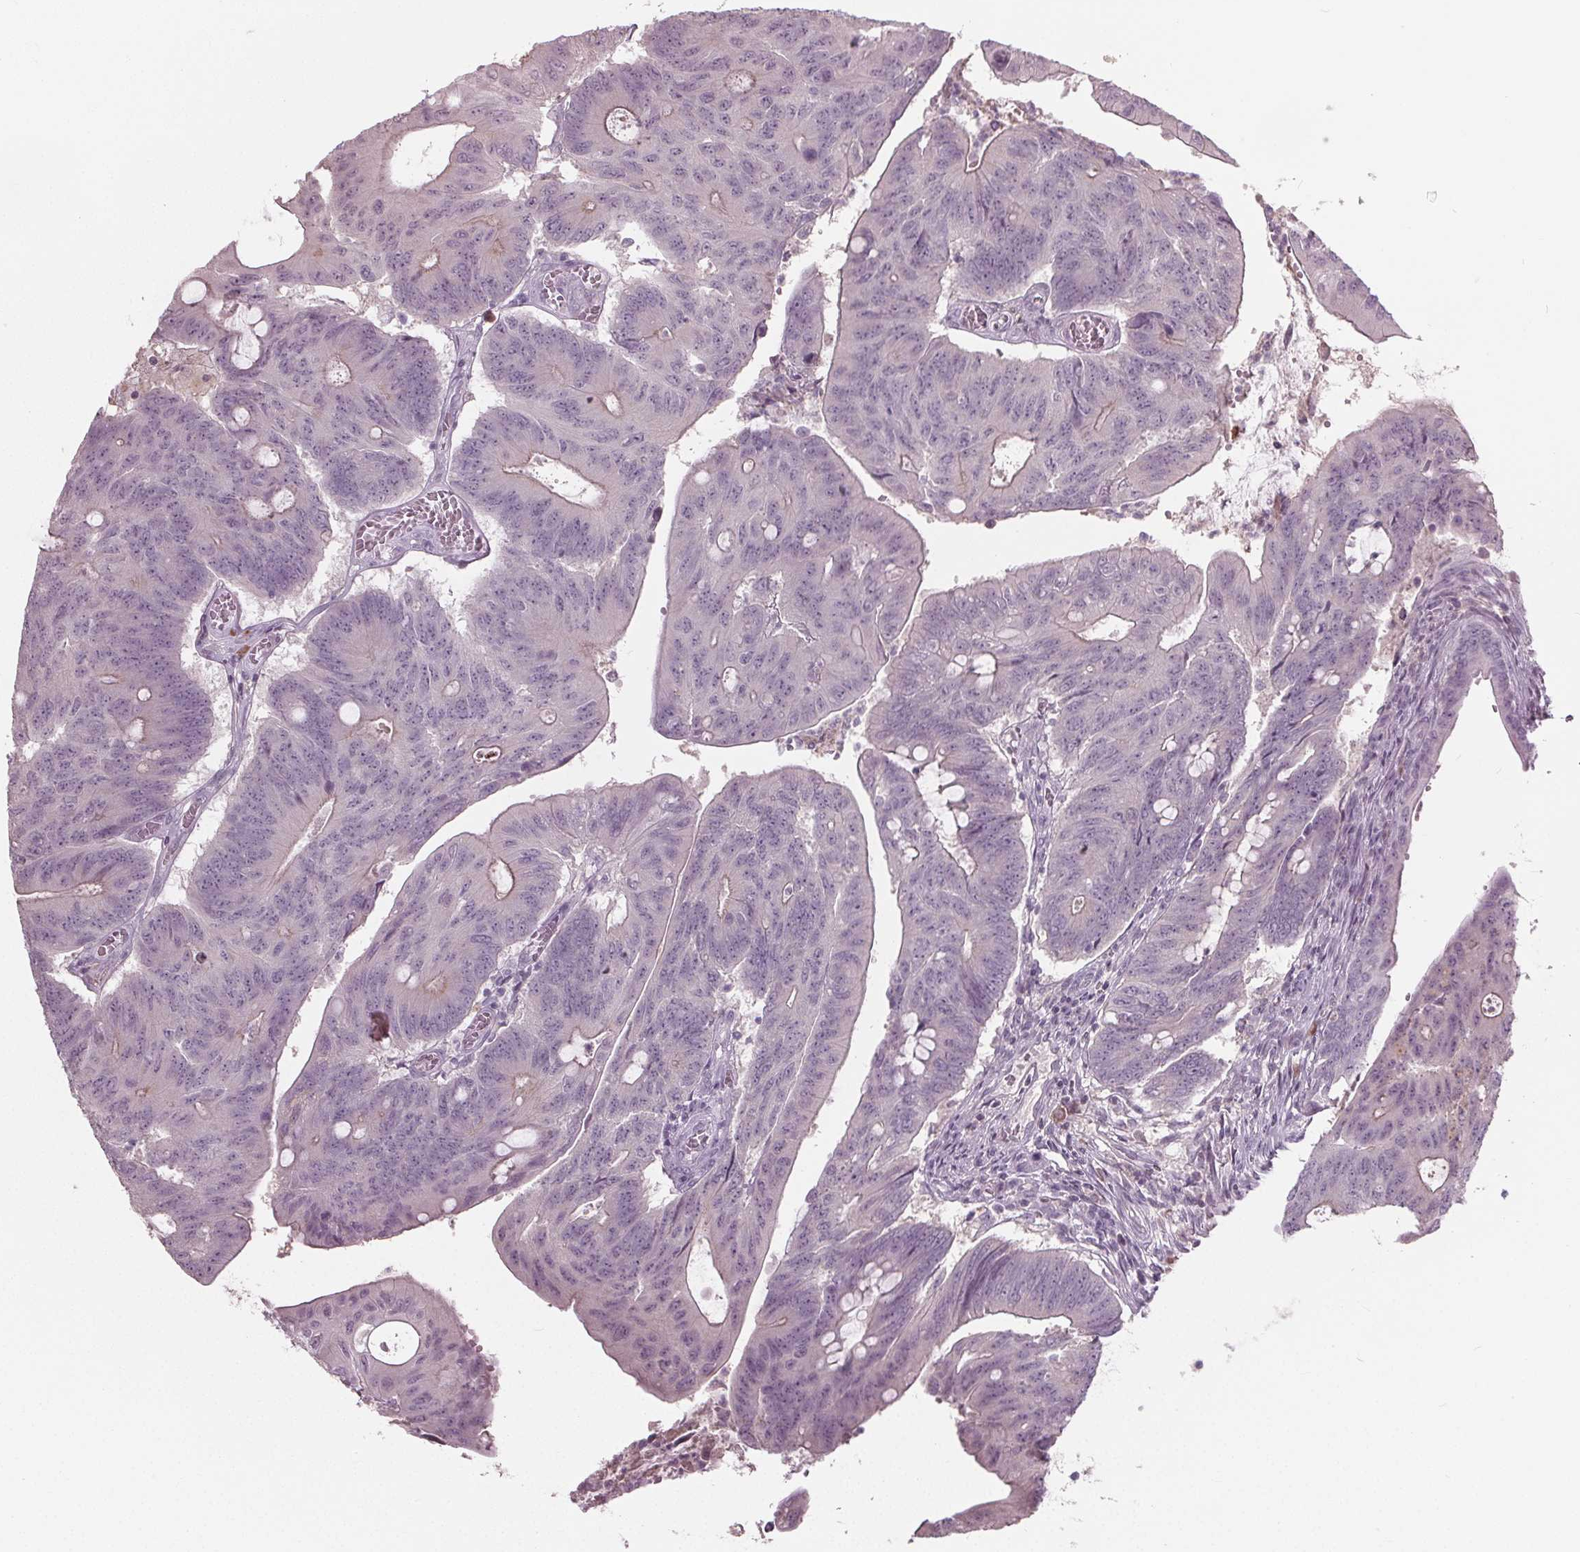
{"staining": {"intensity": "negative", "quantity": "none", "location": "none"}, "tissue": "colorectal cancer", "cell_type": "Tumor cells", "image_type": "cancer", "snomed": [{"axis": "morphology", "description": "Adenocarcinoma, NOS"}, {"axis": "topography", "description": "Colon"}], "caption": "A high-resolution histopathology image shows immunohistochemistry (IHC) staining of colorectal cancer (adenocarcinoma), which shows no significant expression in tumor cells. (Brightfield microscopy of DAB immunohistochemistry at high magnification).", "gene": "CXCL16", "patient": {"sex": "male", "age": 65}}